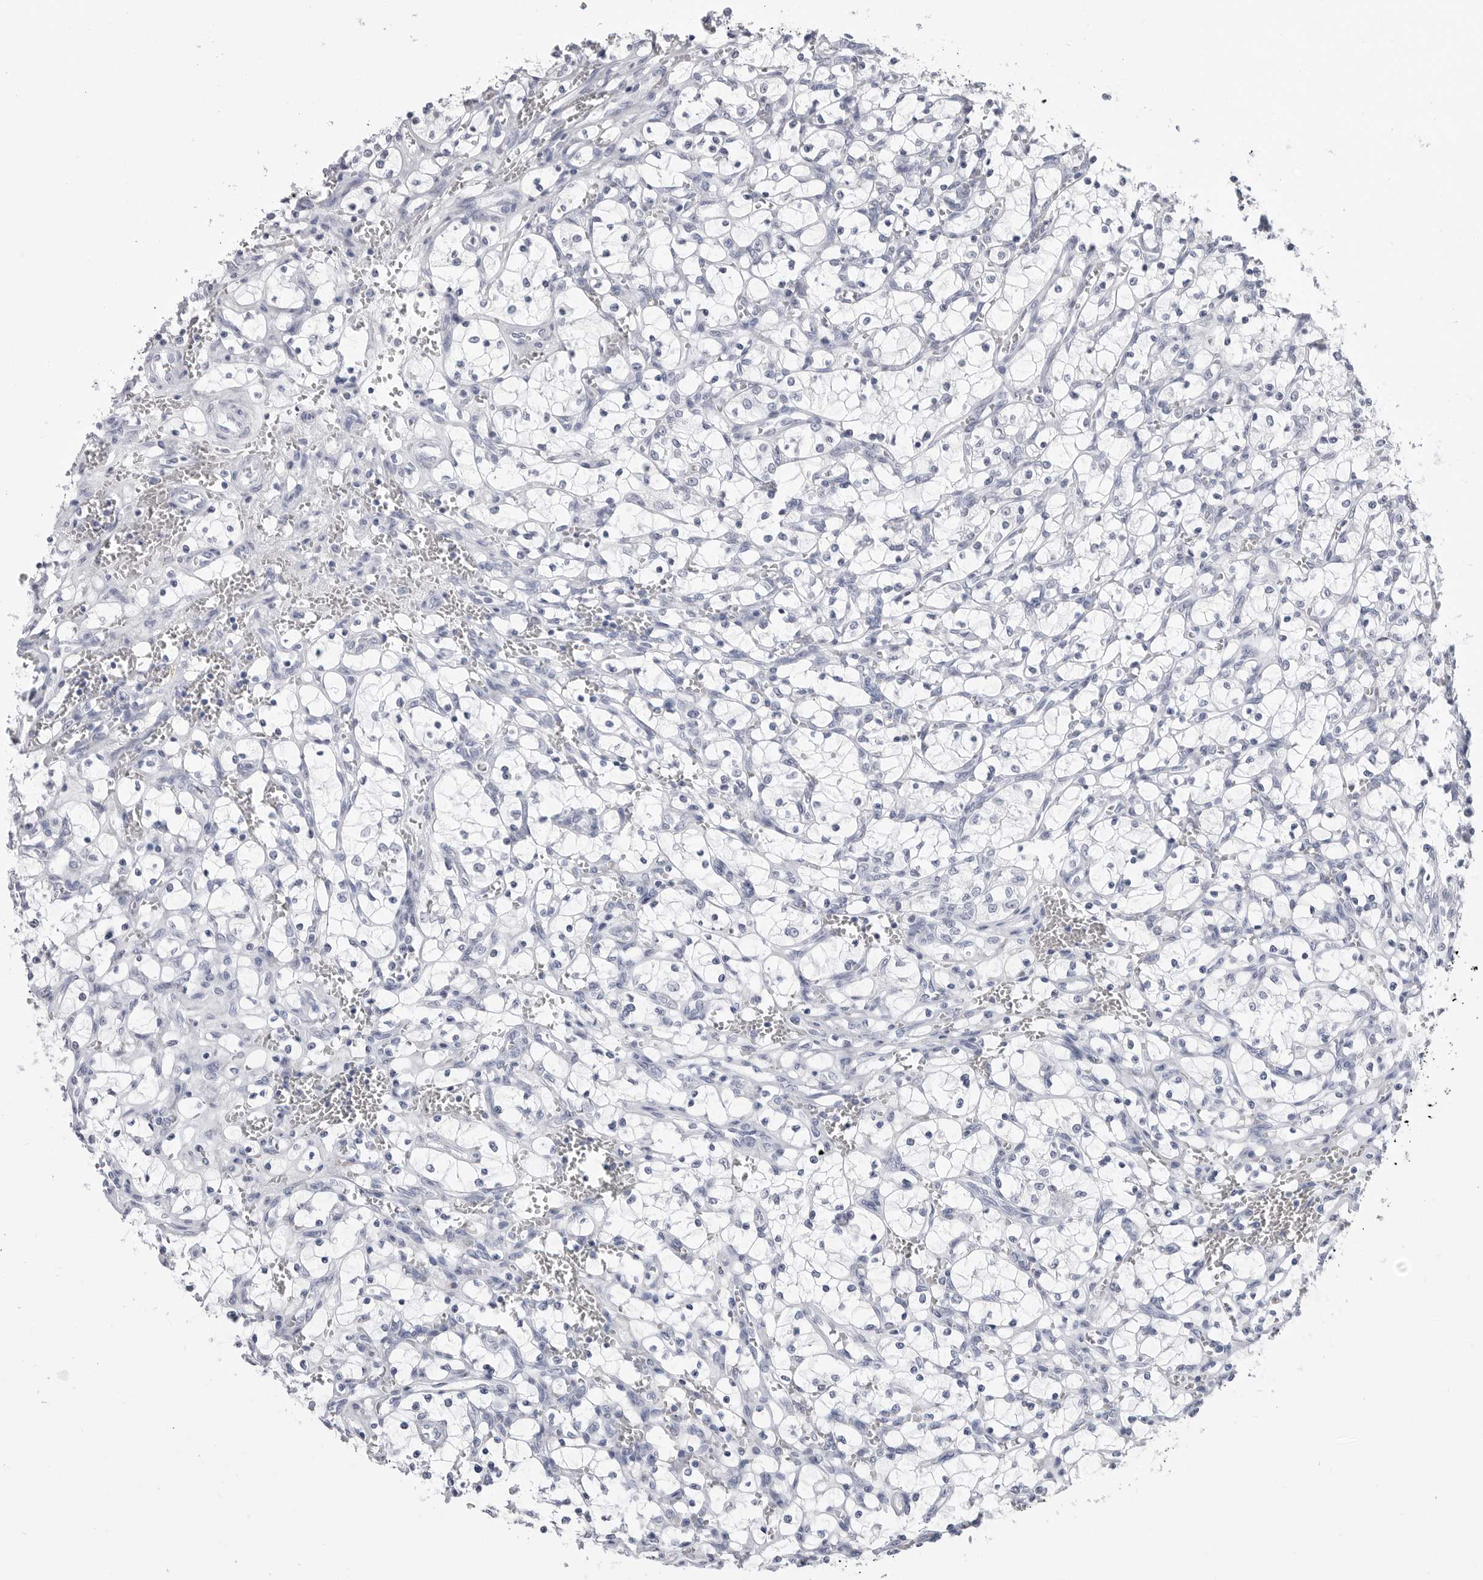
{"staining": {"intensity": "negative", "quantity": "none", "location": "none"}, "tissue": "renal cancer", "cell_type": "Tumor cells", "image_type": "cancer", "snomed": [{"axis": "morphology", "description": "Adenocarcinoma, NOS"}, {"axis": "topography", "description": "Kidney"}], "caption": "High power microscopy image of an IHC photomicrograph of renal cancer (adenocarcinoma), revealing no significant staining in tumor cells.", "gene": "PGA3", "patient": {"sex": "female", "age": 69}}